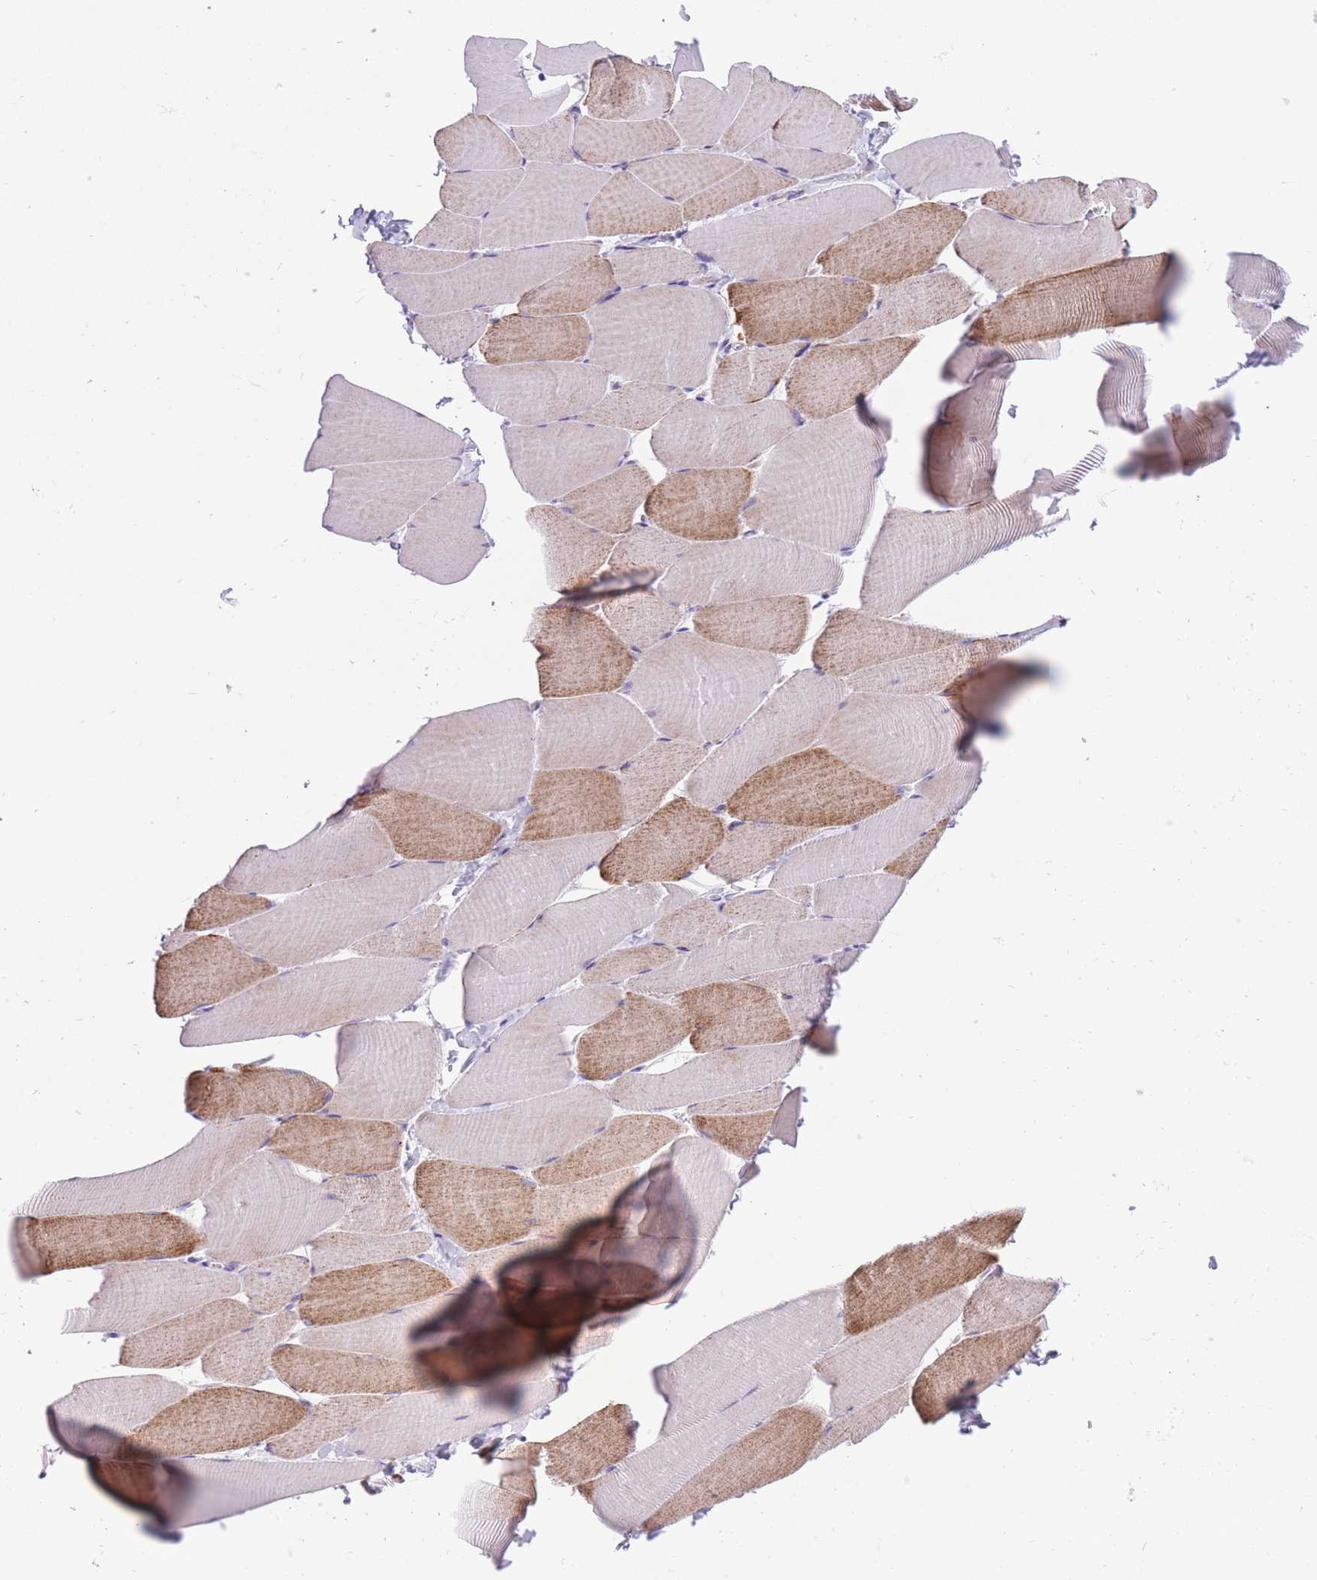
{"staining": {"intensity": "moderate", "quantity": "<25%", "location": "cytoplasmic/membranous"}, "tissue": "skeletal muscle", "cell_type": "Myocytes", "image_type": "normal", "snomed": [{"axis": "morphology", "description": "Normal tissue, NOS"}, {"axis": "topography", "description": "Skeletal muscle"}], "caption": "This micrograph demonstrates normal skeletal muscle stained with immunohistochemistry to label a protein in brown. The cytoplasmic/membranous of myocytes show moderate positivity for the protein. Nuclei are counter-stained blue.", "gene": "QTRT1", "patient": {"sex": "male", "age": 25}}